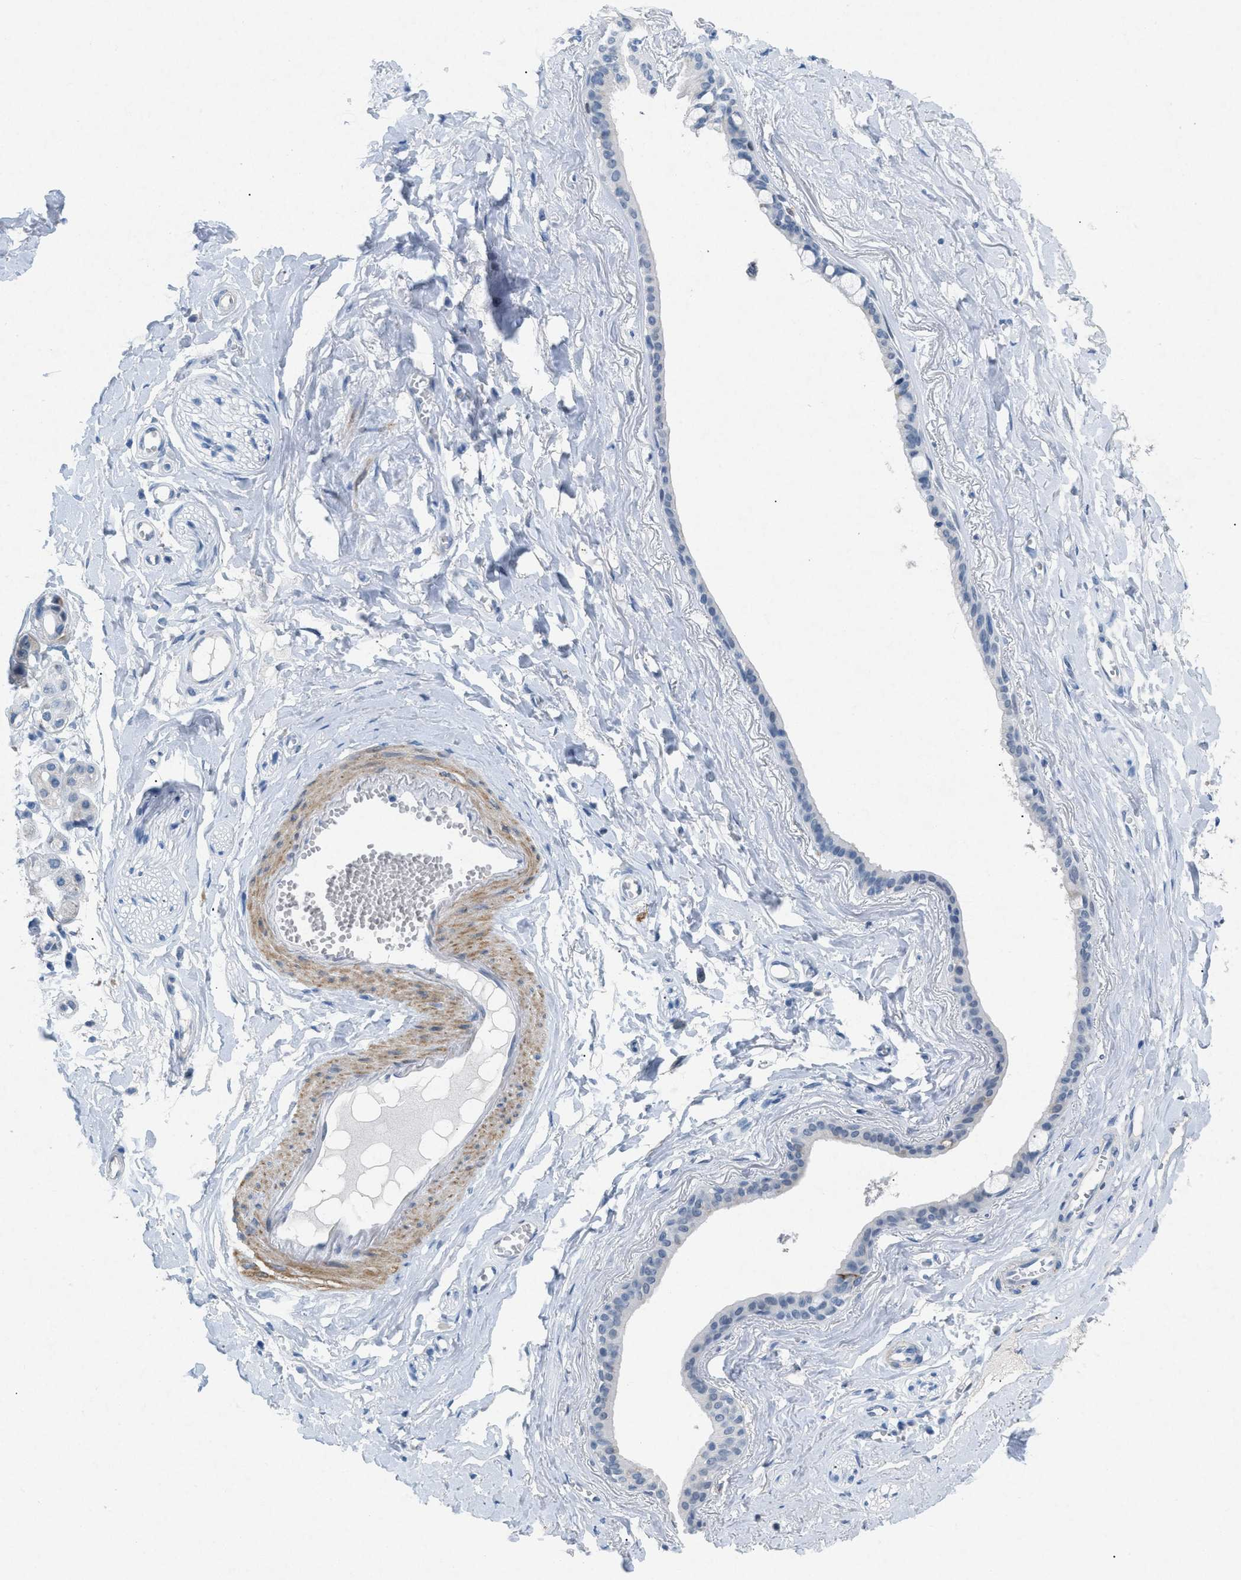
{"staining": {"intensity": "negative", "quantity": "none", "location": "none"}, "tissue": "adipose tissue", "cell_type": "Adipocytes", "image_type": "normal", "snomed": [{"axis": "morphology", "description": "Normal tissue, NOS"}, {"axis": "morphology", "description": "Inflammation, NOS"}, {"axis": "topography", "description": "Salivary gland"}, {"axis": "topography", "description": "Peripheral nerve tissue"}], "caption": "DAB (3,3'-diaminobenzidine) immunohistochemical staining of unremarkable adipose tissue exhibits no significant expression in adipocytes. (DAB (3,3'-diaminobenzidine) IHC, high magnification).", "gene": "TASOR", "patient": {"sex": "female", "age": 75}}